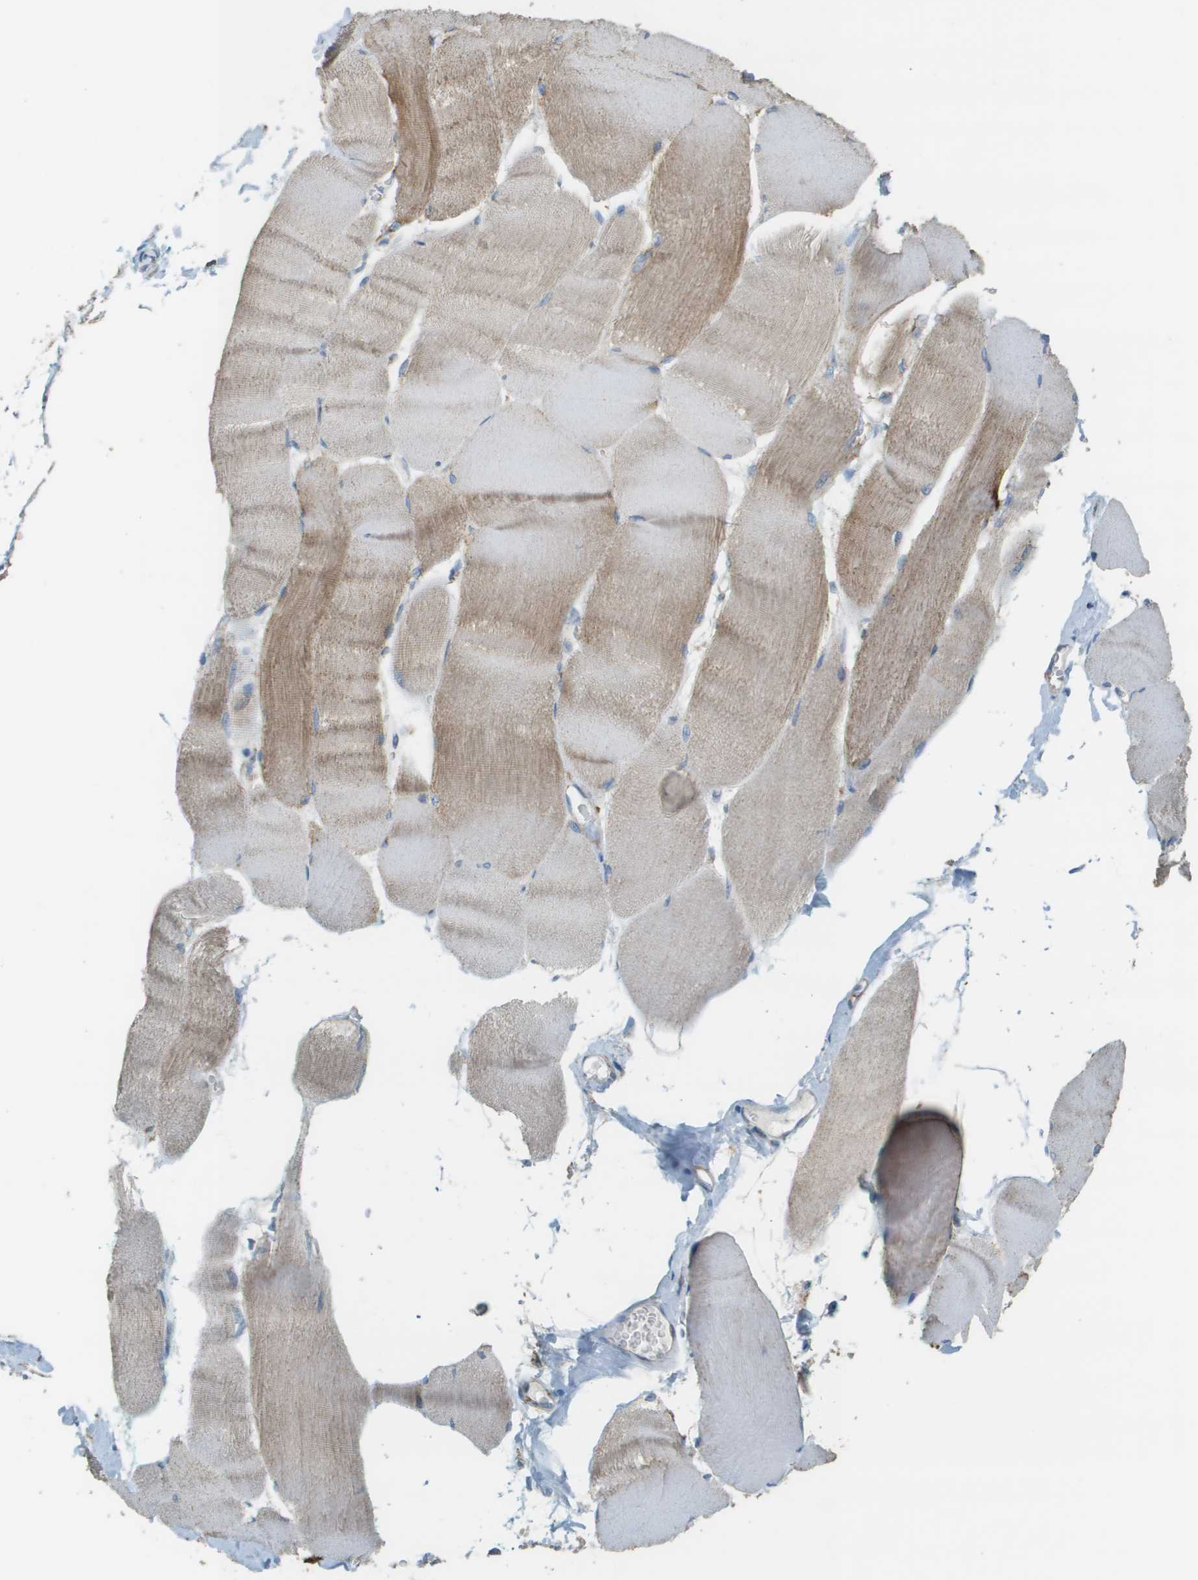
{"staining": {"intensity": "weak", "quantity": "25%-75%", "location": "cytoplasmic/membranous"}, "tissue": "skeletal muscle", "cell_type": "Myocytes", "image_type": "normal", "snomed": [{"axis": "morphology", "description": "Normal tissue, NOS"}, {"axis": "morphology", "description": "Squamous cell carcinoma, NOS"}, {"axis": "topography", "description": "Skeletal muscle"}], "caption": "Brown immunohistochemical staining in normal human skeletal muscle demonstrates weak cytoplasmic/membranous expression in approximately 25%-75% of myocytes.", "gene": "FH", "patient": {"sex": "male", "age": 51}}